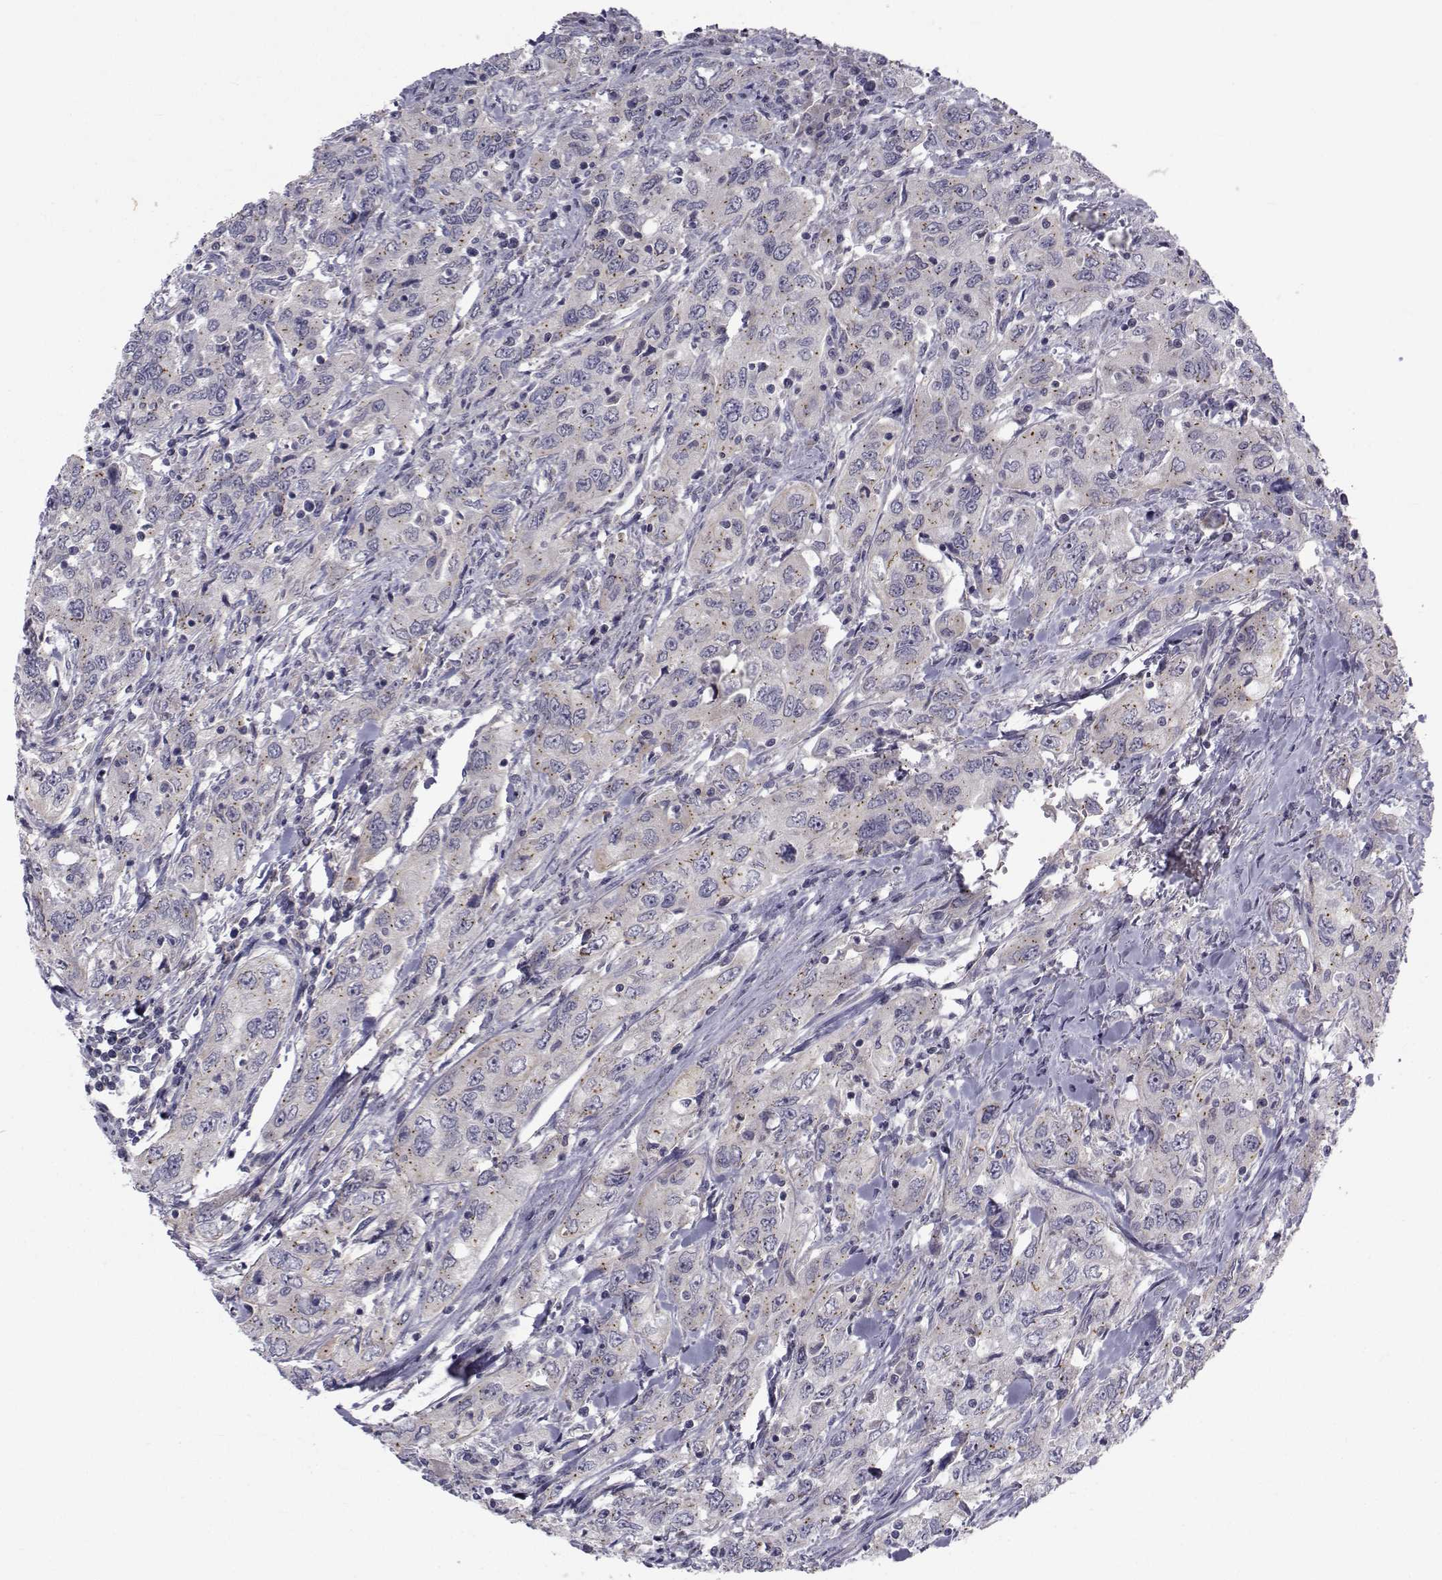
{"staining": {"intensity": "weak", "quantity": "25%-75%", "location": "cytoplasmic/membranous"}, "tissue": "urothelial cancer", "cell_type": "Tumor cells", "image_type": "cancer", "snomed": [{"axis": "morphology", "description": "Urothelial carcinoma, High grade"}, {"axis": "topography", "description": "Urinary bladder"}], "caption": "Protein expression analysis of human urothelial cancer reveals weak cytoplasmic/membranous positivity in about 25%-75% of tumor cells.", "gene": "ANGPT1", "patient": {"sex": "male", "age": 76}}